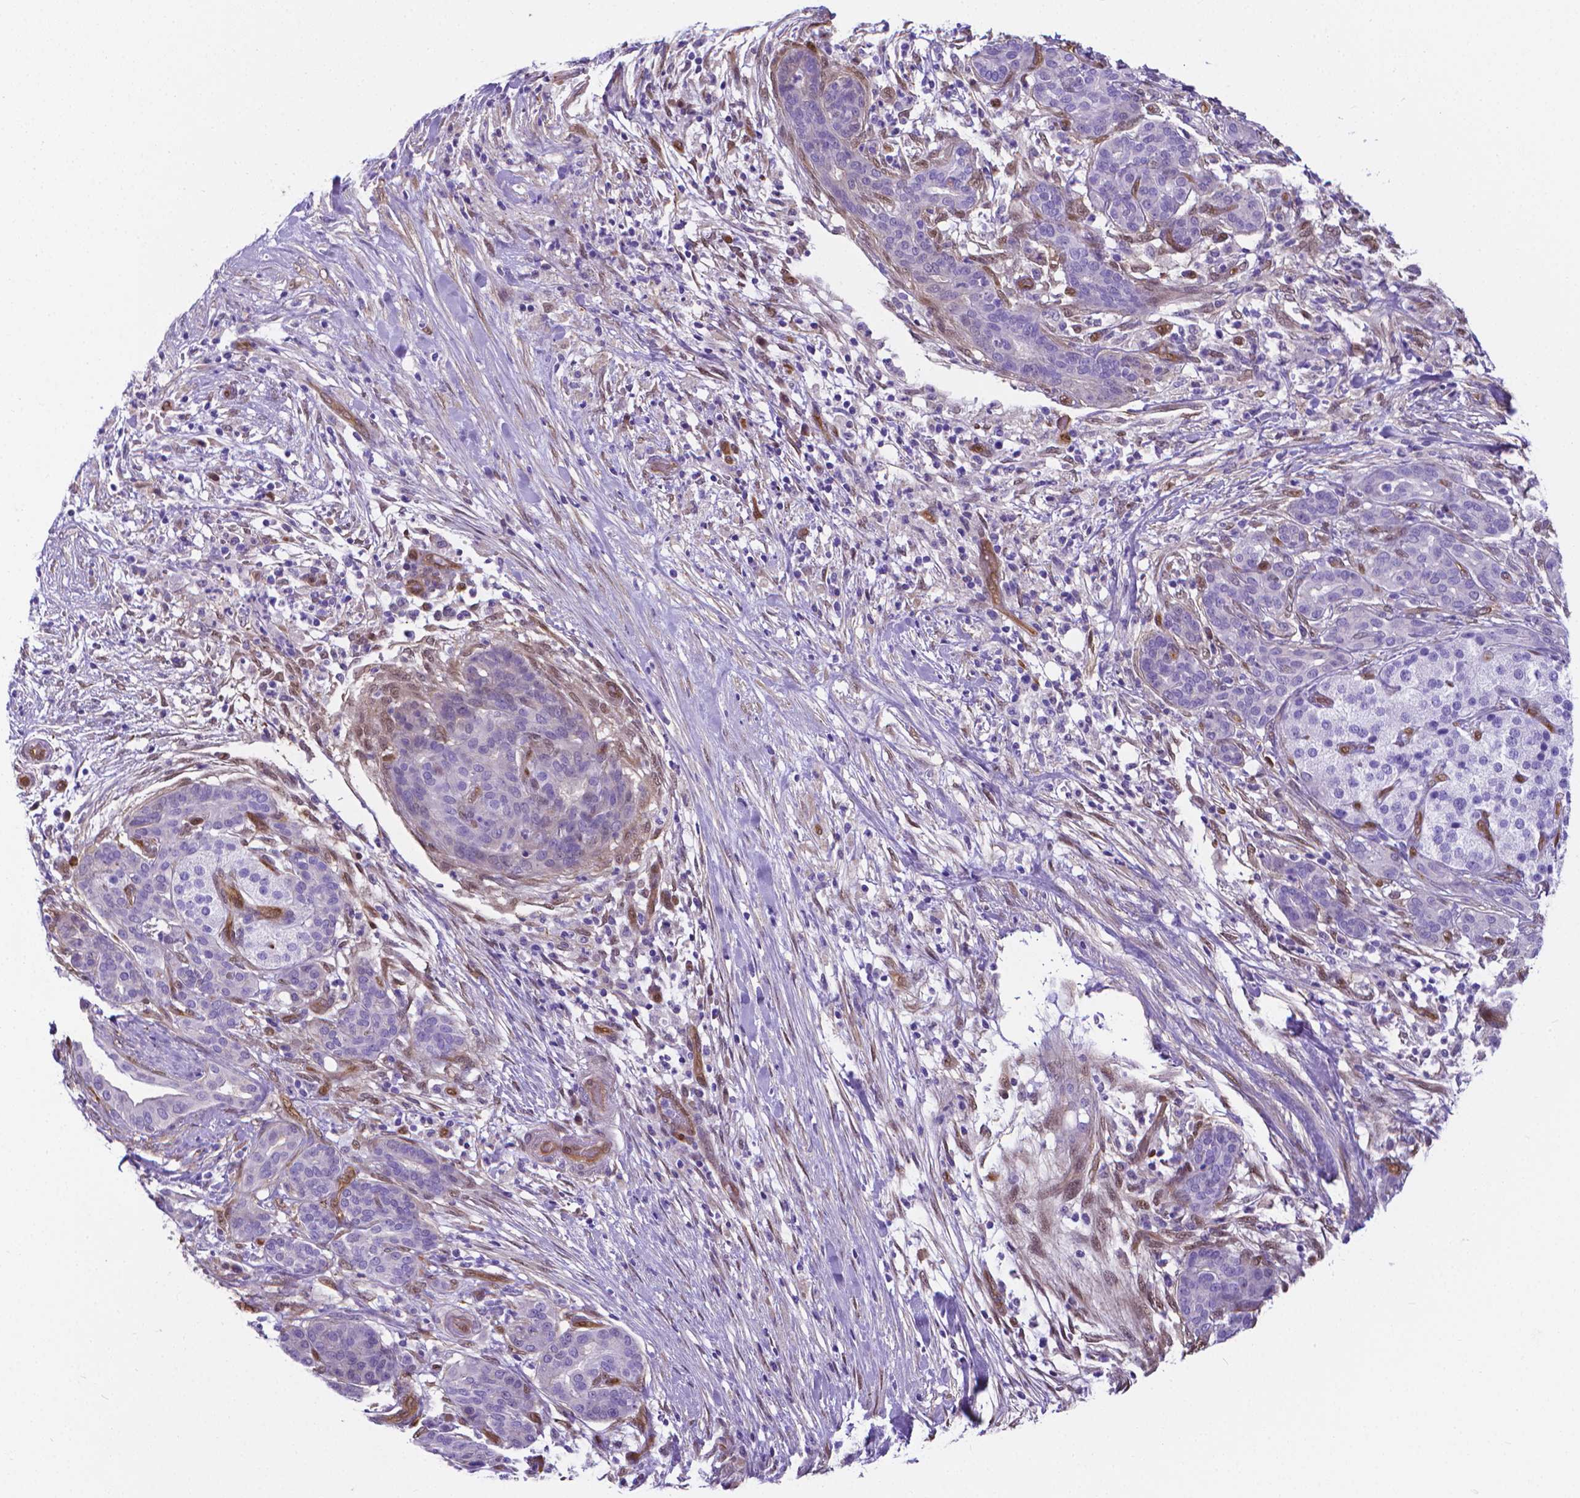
{"staining": {"intensity": "negative", "quantity": "none", "location": "none"}, "tissue": "pancreatic cancer", "cell_type": "Tumor cells", "image_type": "cancer", "snomed": [{"axis": "morphology", "description": "Adenocarcinoma, NOS"}, {"axis": "topography", "description": "Pancreas"}], "caption": "Tumor cells show no significant expression in pancreatic adenocarcinoma.", "gene": "CLIC4", "patient": {"sex": "male", "age": 44}}